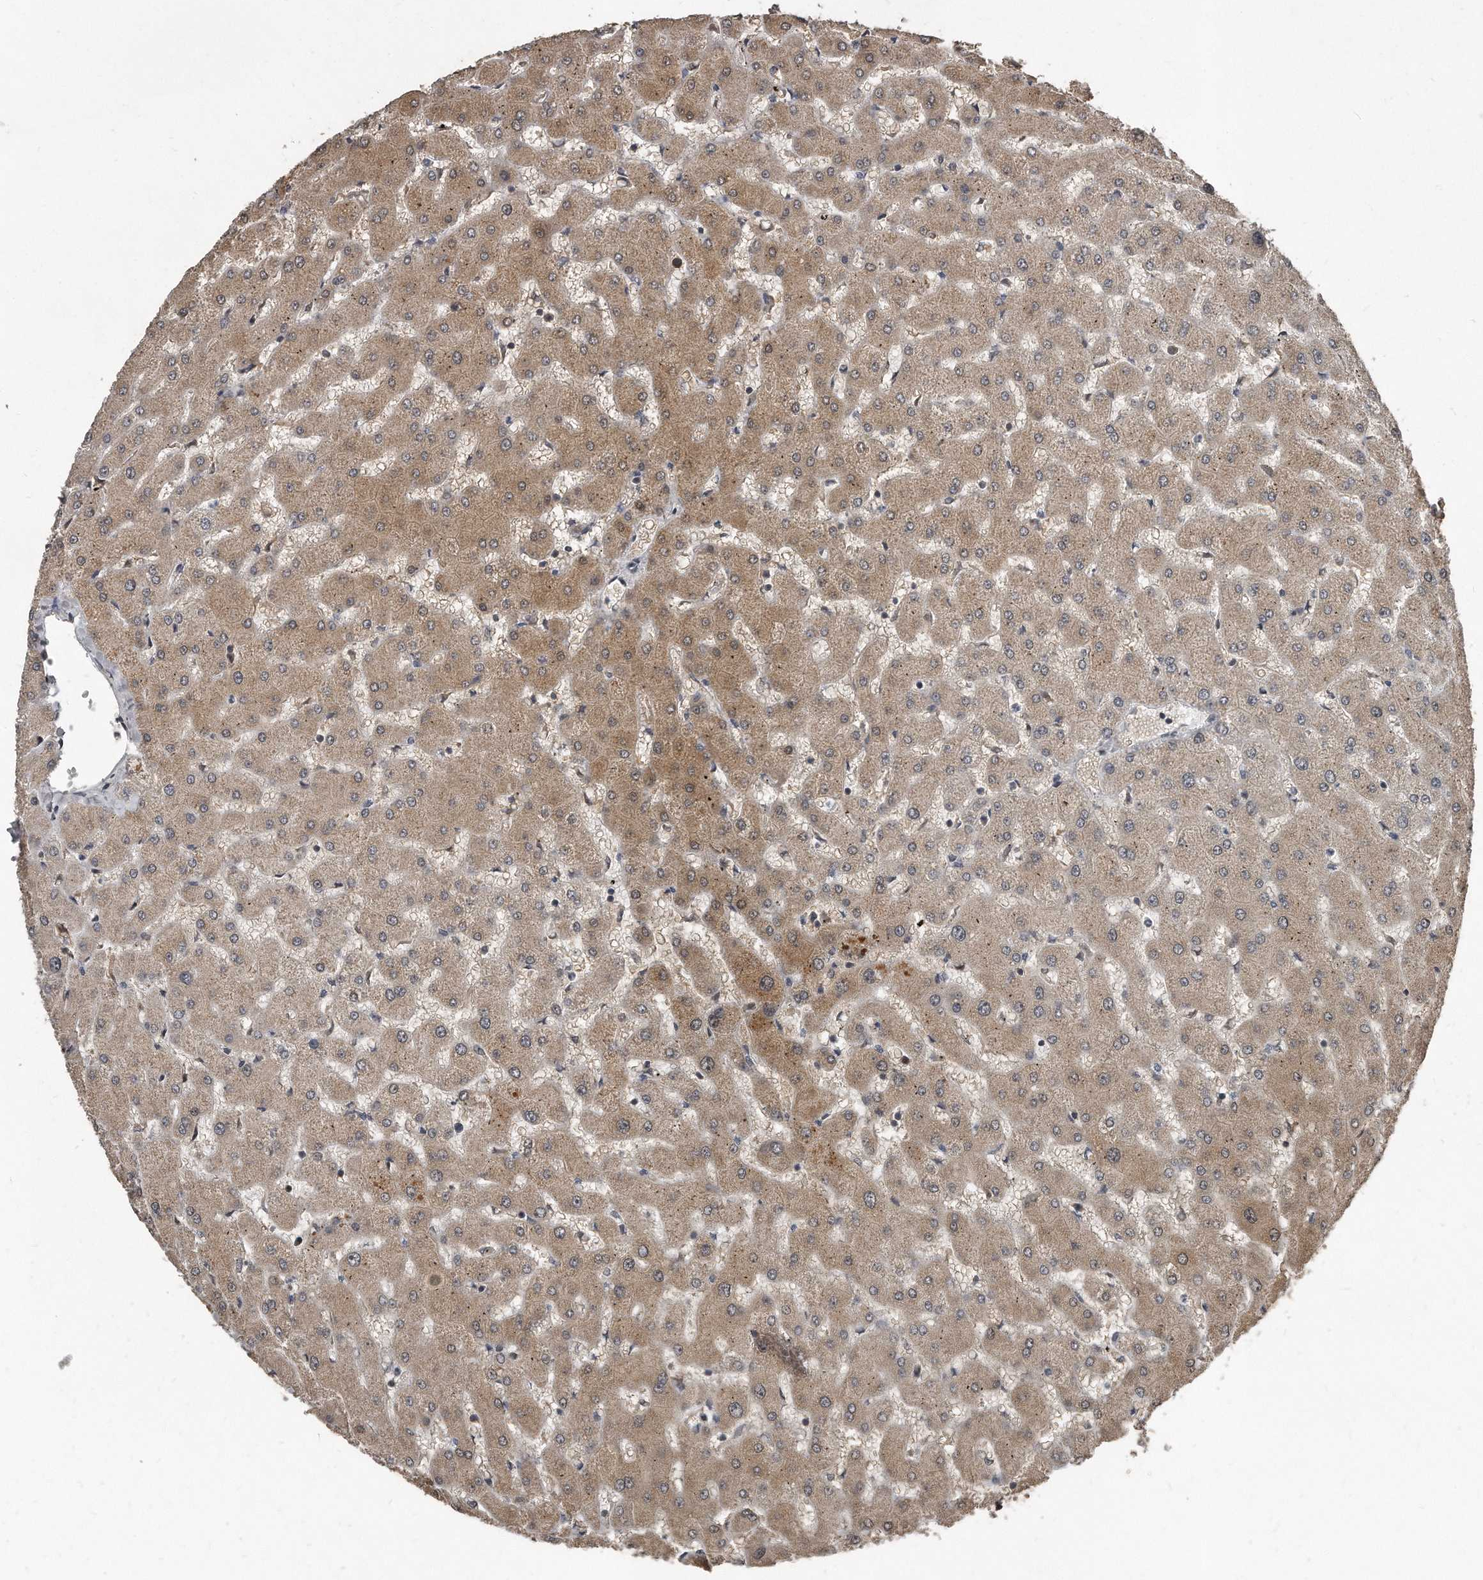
{"staining": {"intensity": "negative", "quantity": "none", "location": "none"}, "tissue": "liver", "cell_type": "Cholangiocytes", "image_type": "normal", "snomed": [{"axis": "morphology", "description": "Normal tissue, NOS"}, {"axis": "topography", "description": "Liver"}], "caption": "The micrograph exhibits no staining of cholangiocytes in unremarkable liver.", "gene": "GCH1", "patient": {"sex": "female", "age": 63}}